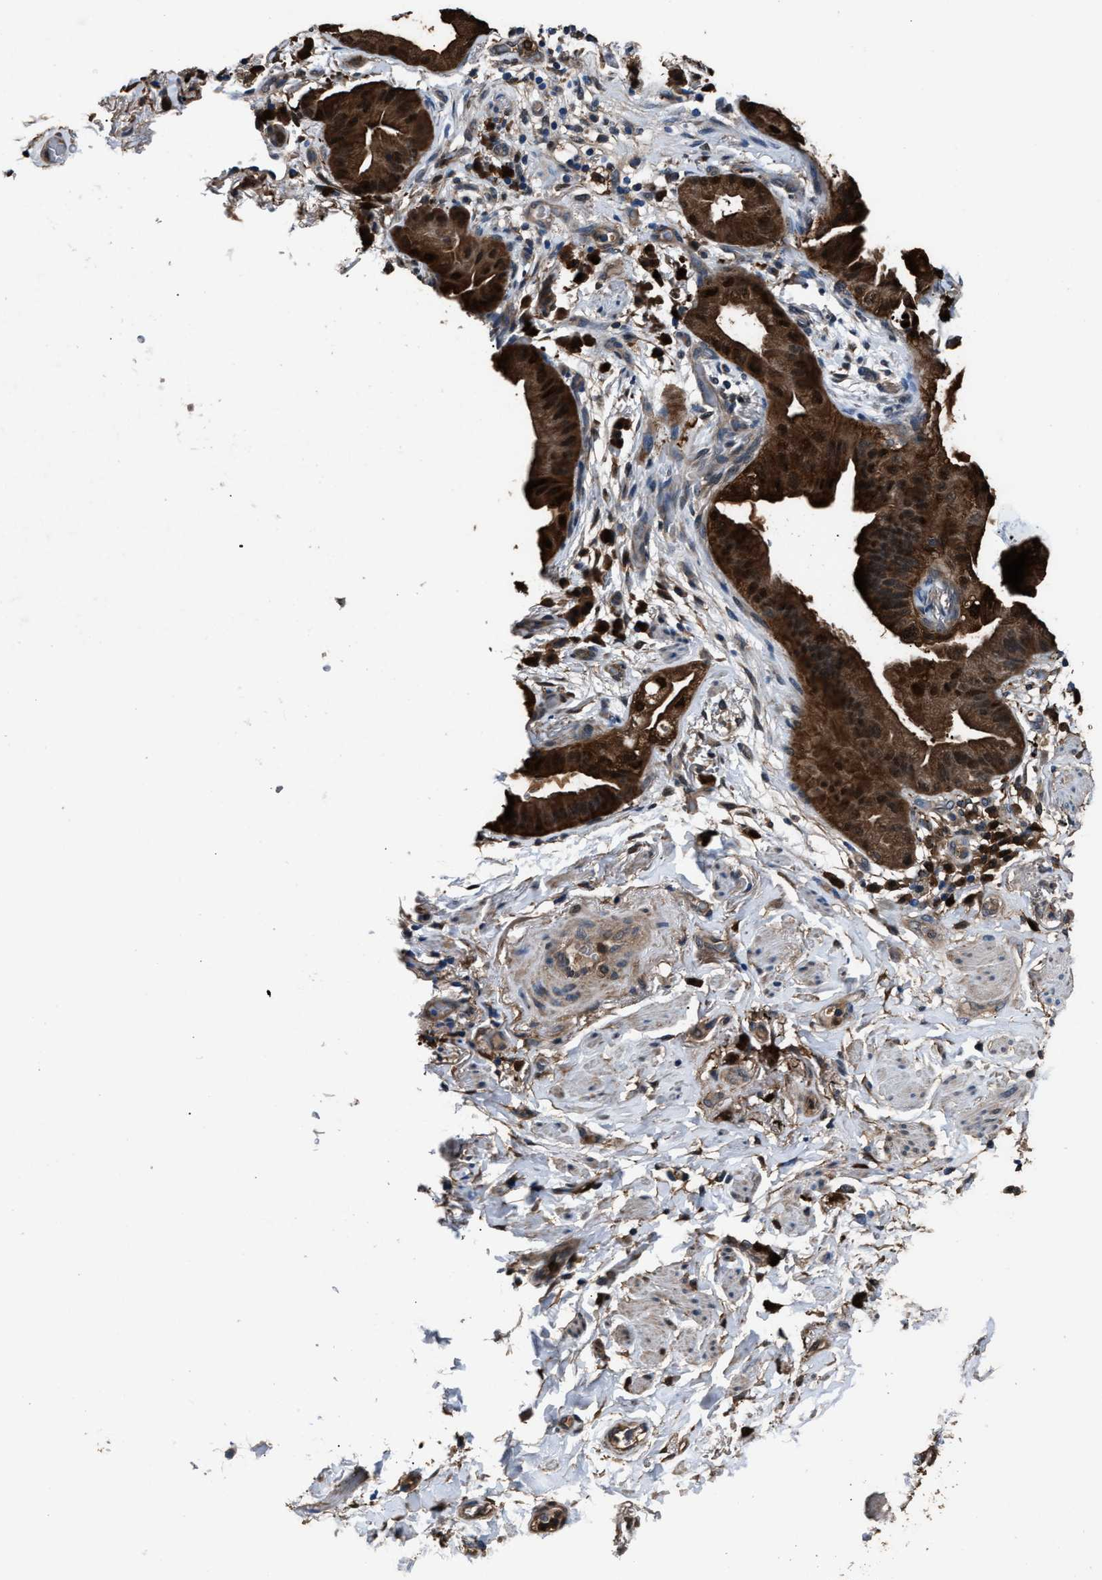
{"staining": {"intensity": "strong", "quantity": ">75%", "location": "cytoplasmic/membranous"}, "tissue": "lung cancer", "cell_type": "Tumor cells", "image_type": "cancer", "snomed": [{"axis": "morphology", "description": "Normal tissue, NOS"}, {"axis": "morphology", "description": "Adenocarcinoma, NOS"}, {"axis": "topography", "description": "Bronchus"}, {"axis": "topography", "description": "Lung"}], "caption": "Strong cytoplasmic/membranous protein expression is seen in approximately >75% of tumor cells in lung cancer. (DAB IHC, brown staining for protein, blue staining for nuclei).", "gene": "GSTP1", "patient": {"sex": "female", "age": 70}}